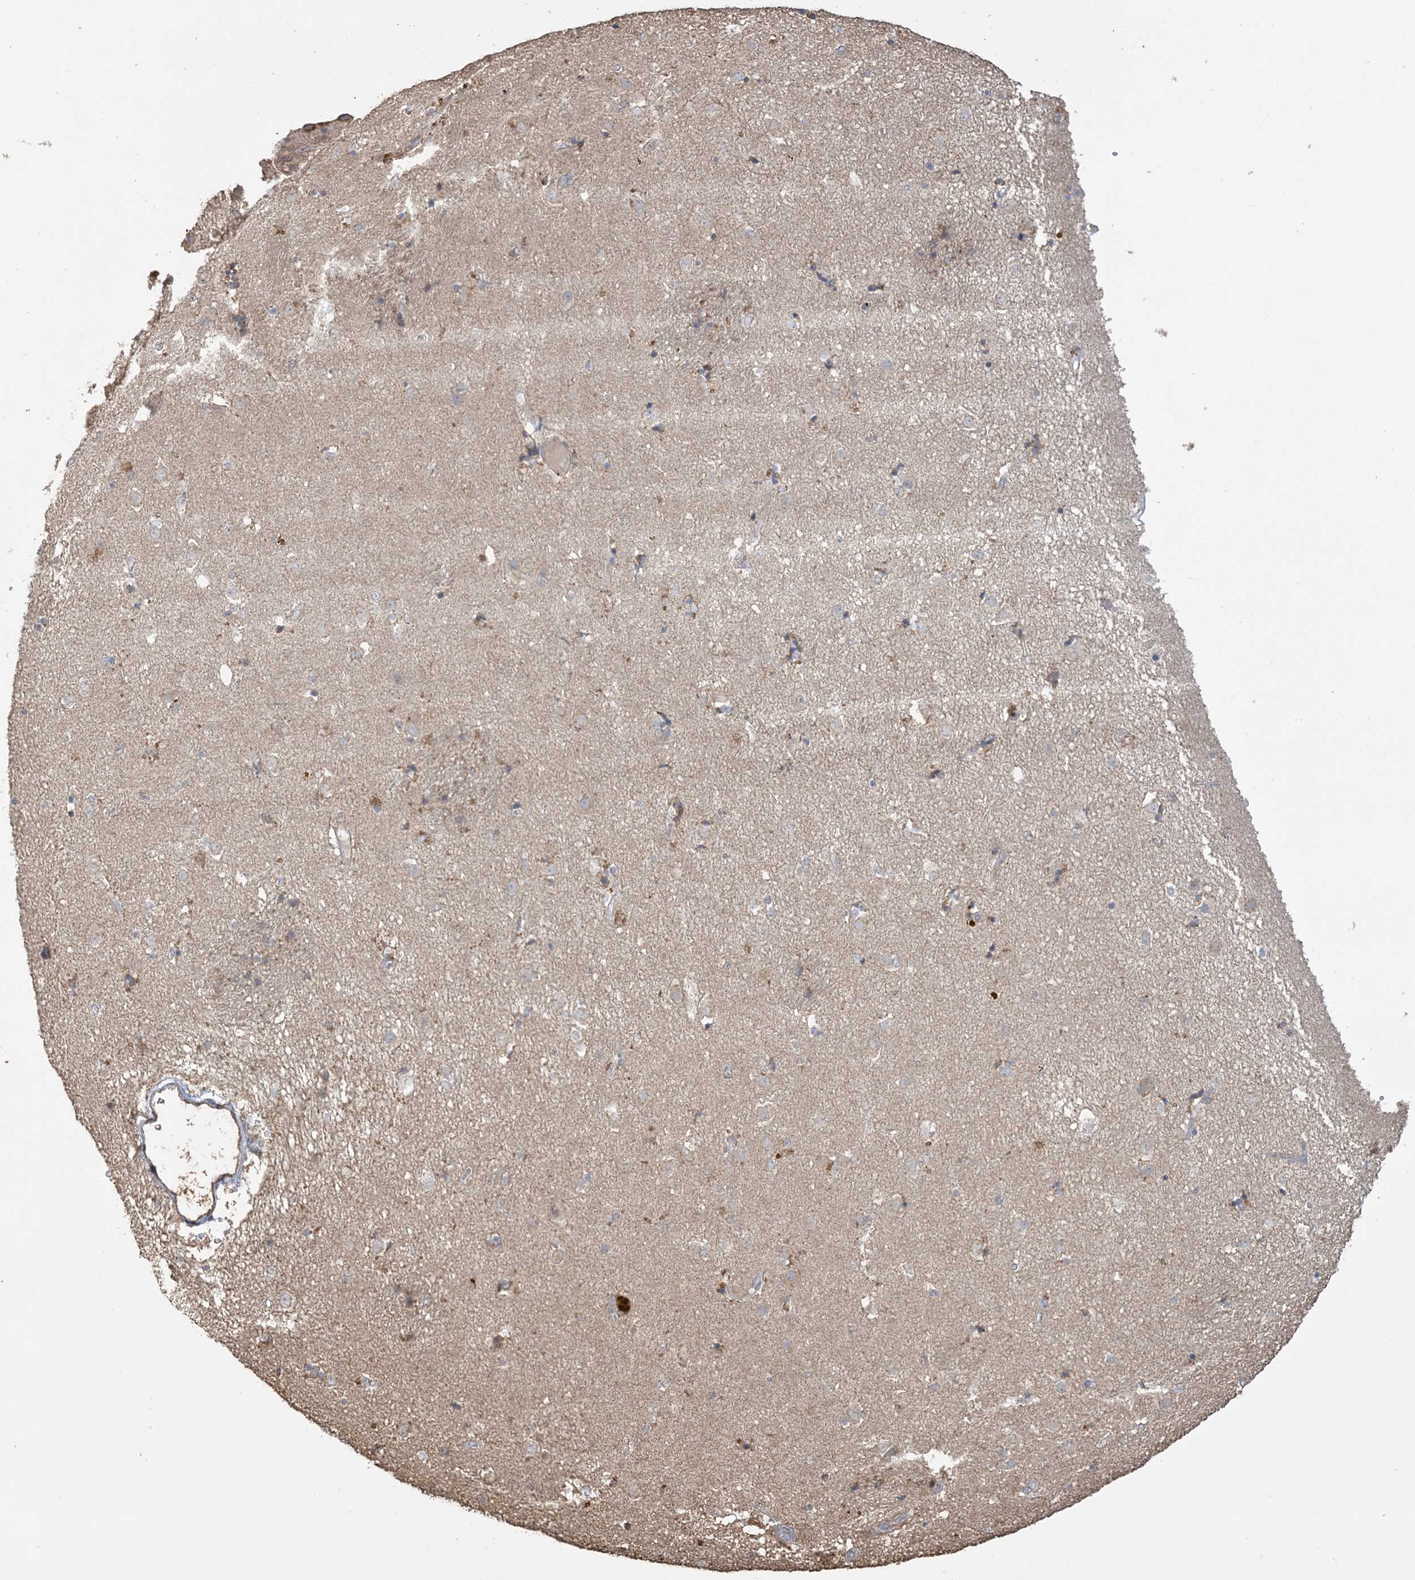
{"staining": {"intensity": "moderate", "quantity": "<25%", "location": "cytoplasmic/membranous"}, "tissue": "caudate", "cell_type": "Glial cells", "image_type": "normal", "snomed": [{"axis": "morphology", "description": "Normal tissue, NOS"}, {"axis": "topography", "description": "Lateral ventricle wall"}], "caption": "Caudate stained with IHC exhibits moderate cytoplasmic/membranous positivity in approximately <25% of glial cells. Immunohistochemistry stains the protein of interest in brown and the nuclei are stained blue.", "gene": "AGA", "patient": {"sex": "male", "age": 70}}